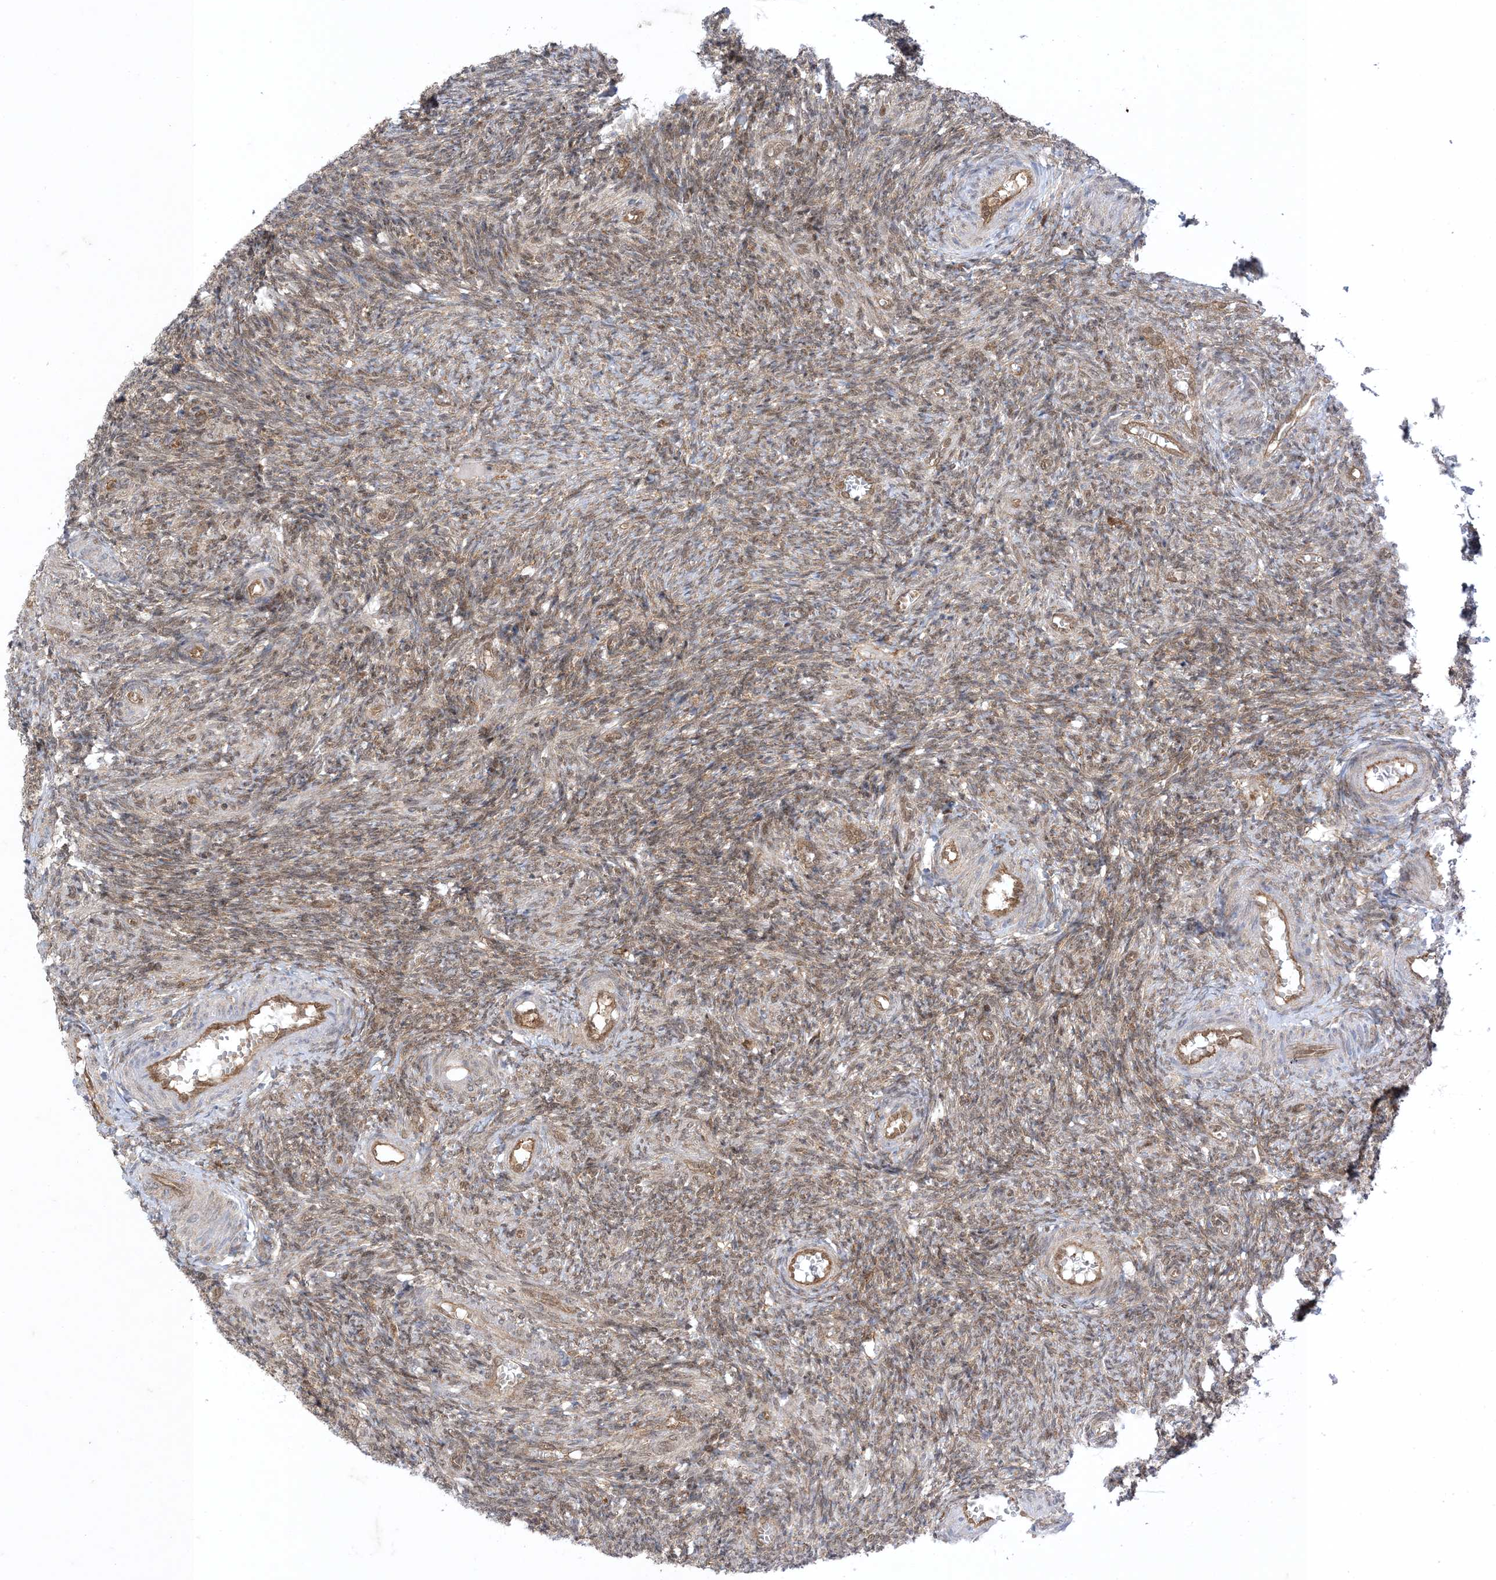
{"staining": {"intensity": "moderate", "quantity": "25%-75%", "location": "nuclear"}, "tissue": "ovary", "cell_type": "Ovarian stroma cells", "image_type": "normal", "snomed": [{"axis": "morphology", "description": "Normal tissue, NOS"}, {"axis": "topography", "description": "Ovary"}], "caption": "Ovarian stroma cells demonstrate moderate nuclear staining in approximately 25%-75% of cells in normal ovary.", "gene": "PTPA", "patient": {"sex": "female", "age": 27}}